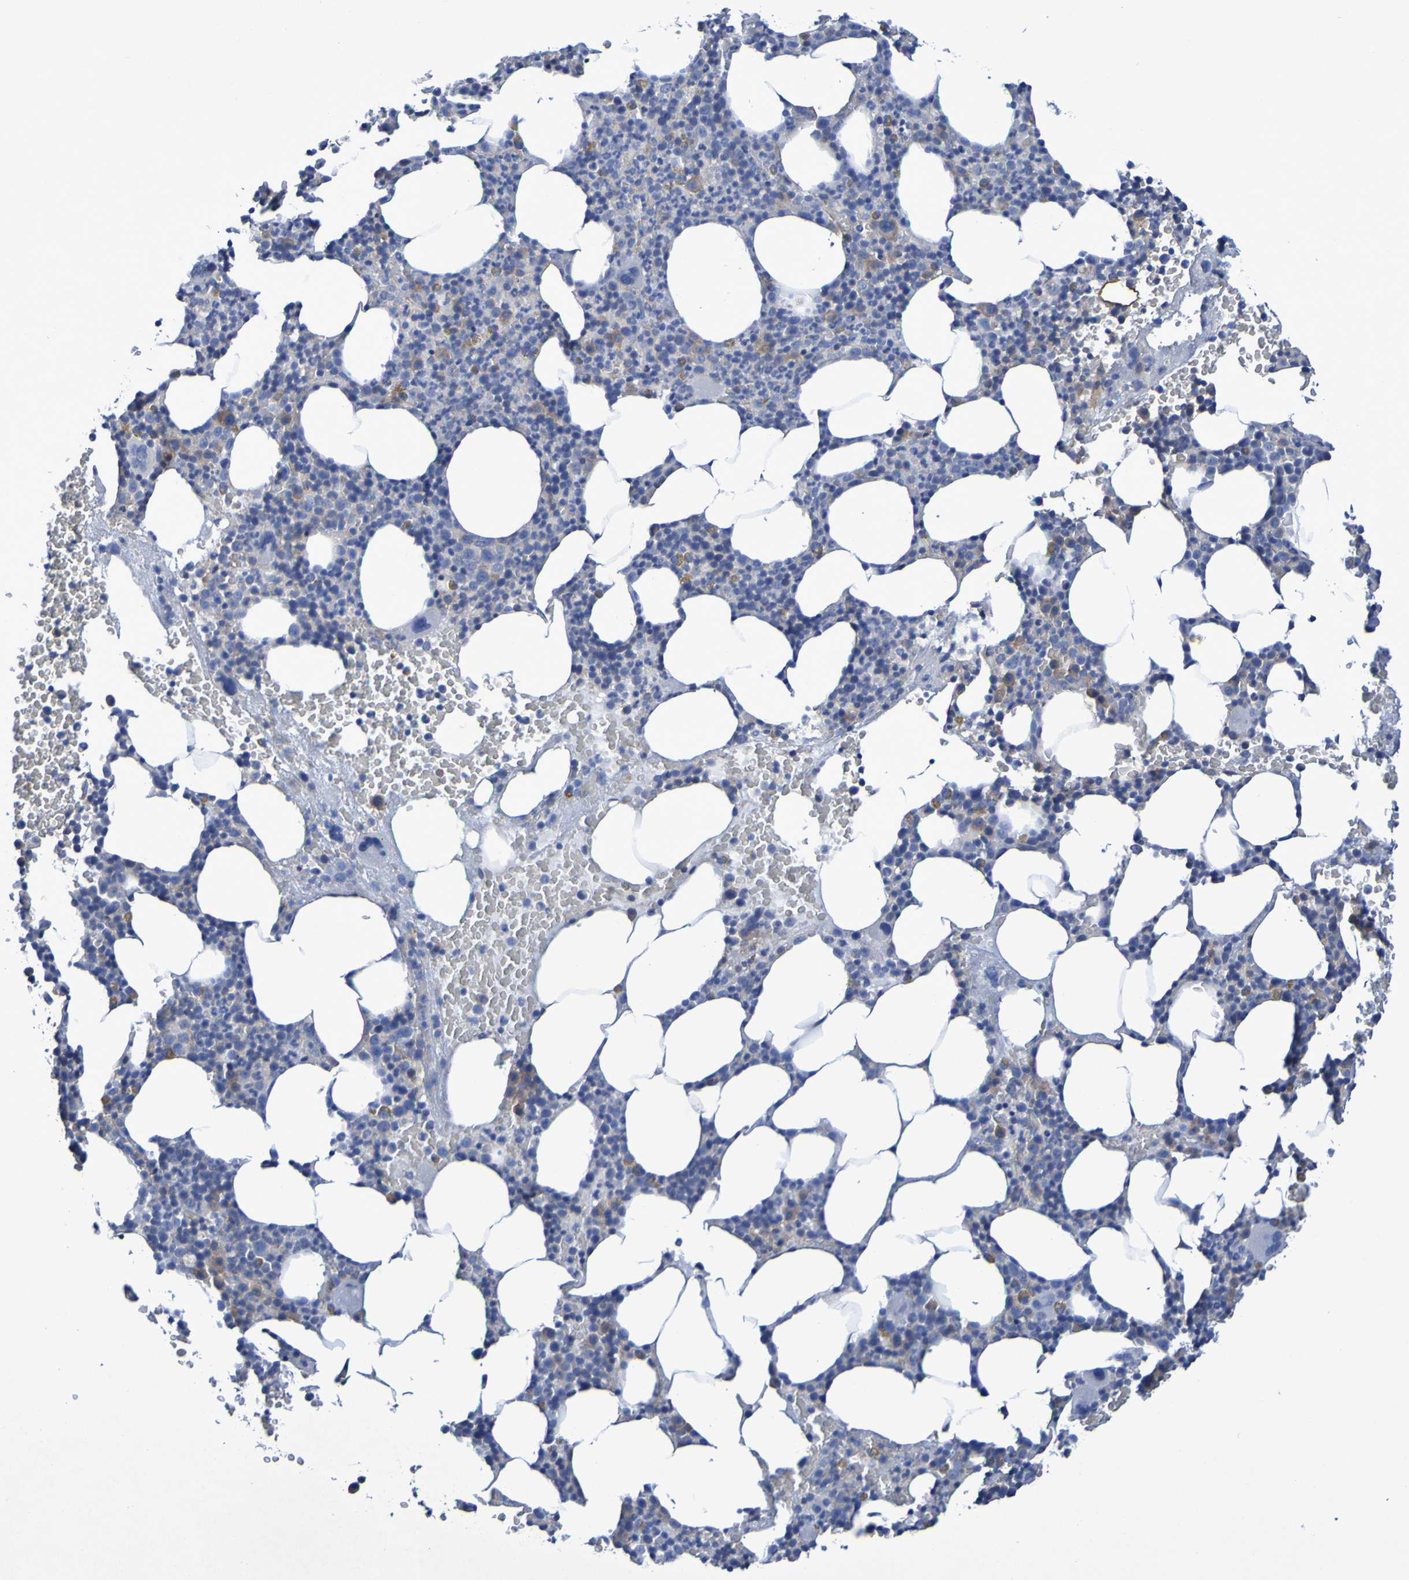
{"staining": {"intensity": "weak", "quantity": "25%-75%", "location": "cytoplasmic/membranous"}, "tissue": "bone marrow", "cell_type": "Hematopoietic cells", "image_type": "normal", "snomed": [{"axis": "morphology", "description": "Normal tissue, NOS"}, {"axis": "morphology", "description": "Inflammation, NOS"}, {"axis": "topography", "description": "Bone marrow"}], "caption": "A micrograph showing weak cytoplasmic/membranous positivity in about 25%-75% of hematopoietic cells in benign bone marrow, as visualized by brown immunohistochemical staining.", "gene": "SLC3A2", "patient": {"sex": "female", "age": 70}}